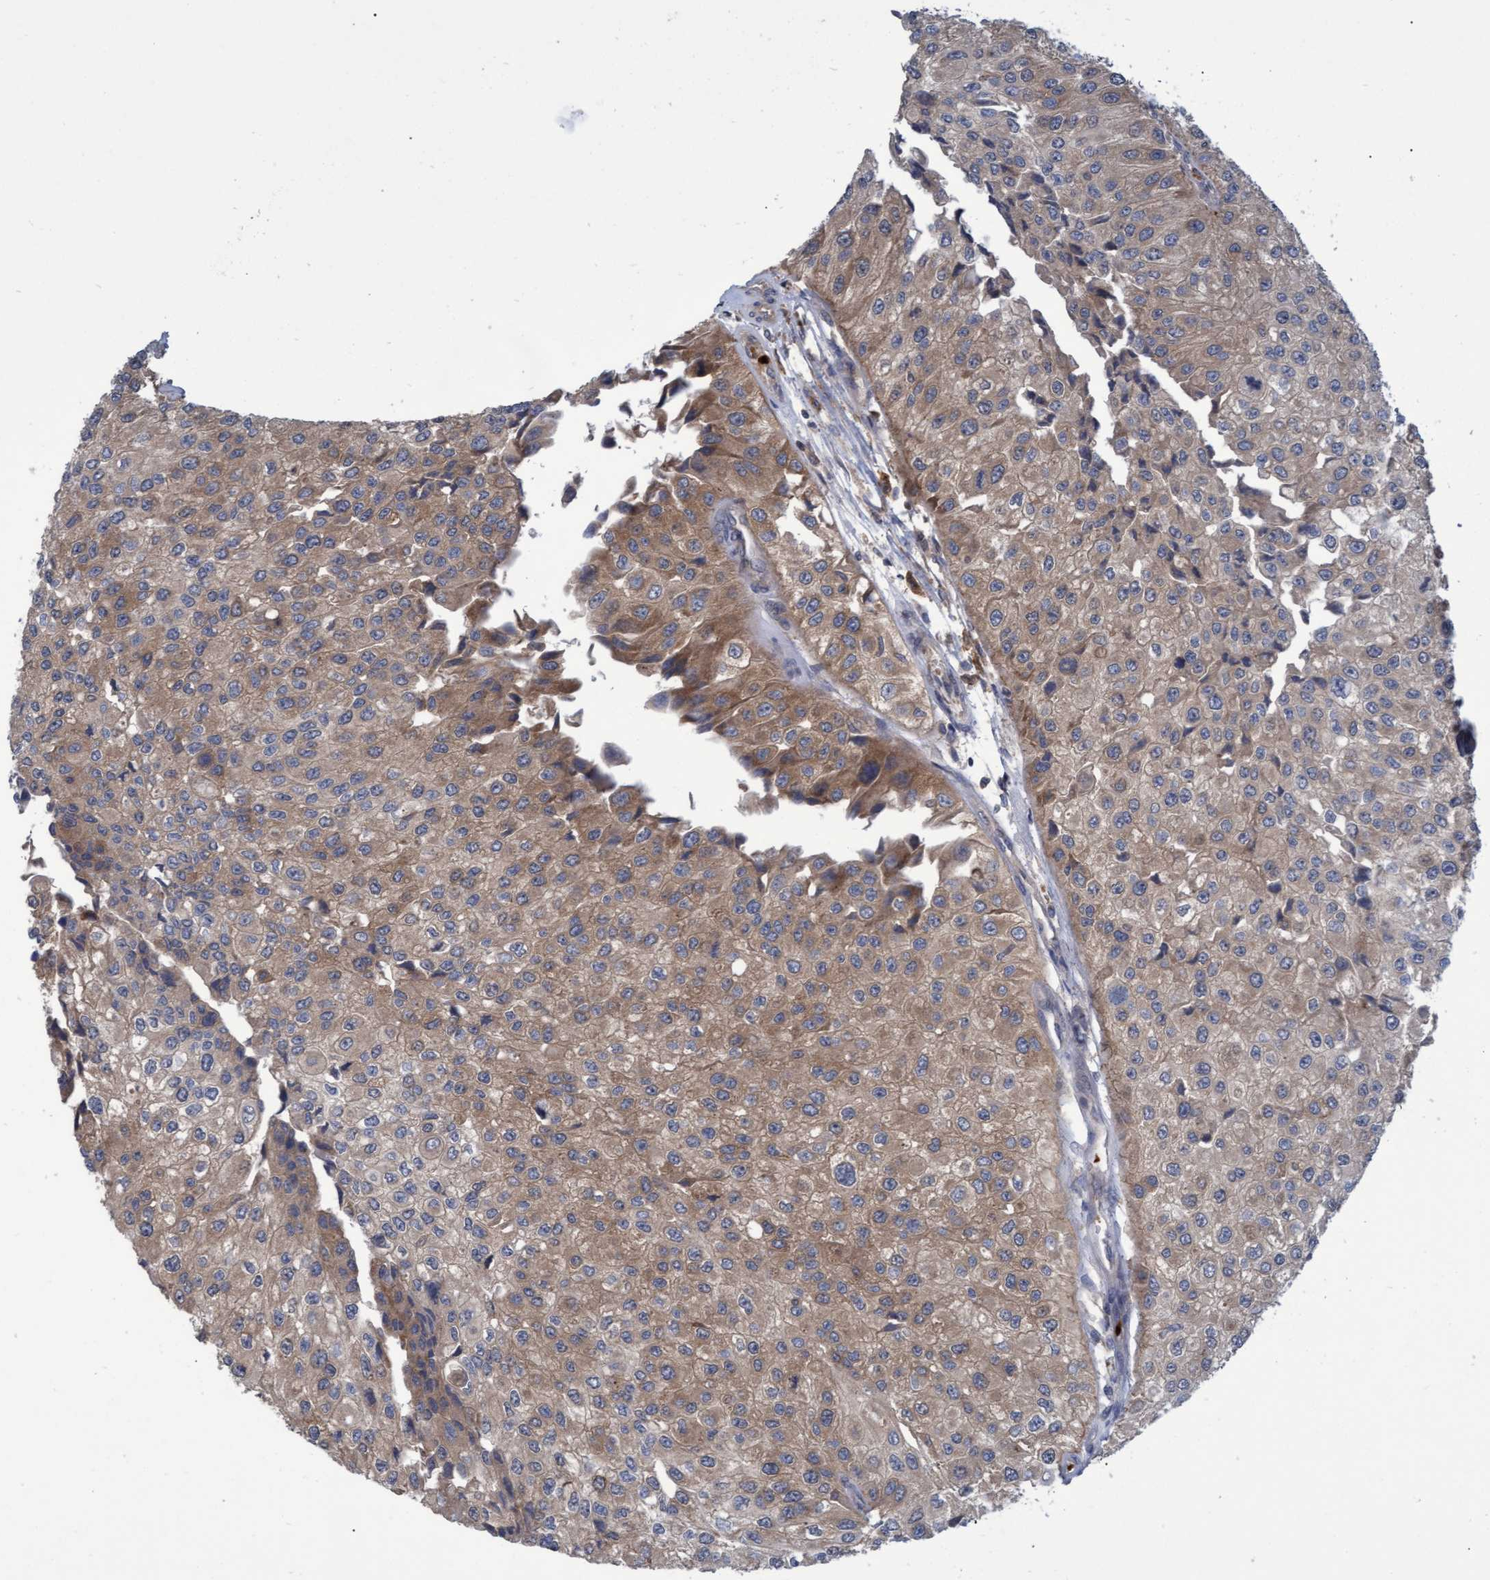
{"staining": {"intensity": "weak", "quantity": ">75%", "location": "cytoplasmic/membranous"}, "tissue": "urothelial cancer", "cell_type": "Tumor cells", "image_type": "cancer", "snomed": [{"axis": "morphology", "description": "Urothelial carcinoma, High grade"}, {"axis": "topography", "description": "Kidney"}, {"axis": "topography", "description": "Urinary bladder"}], "caption": "A high-resolution image shows IHC staining of urothelial cancer, which demonstrates weak cytoplasmic/membranous expression in about >75% of tumor cells. (Brightfield microscopy of DAB IHC at high magnification).", "gene": "NAA15", "patient": {"sex": "male", "age": 77}}